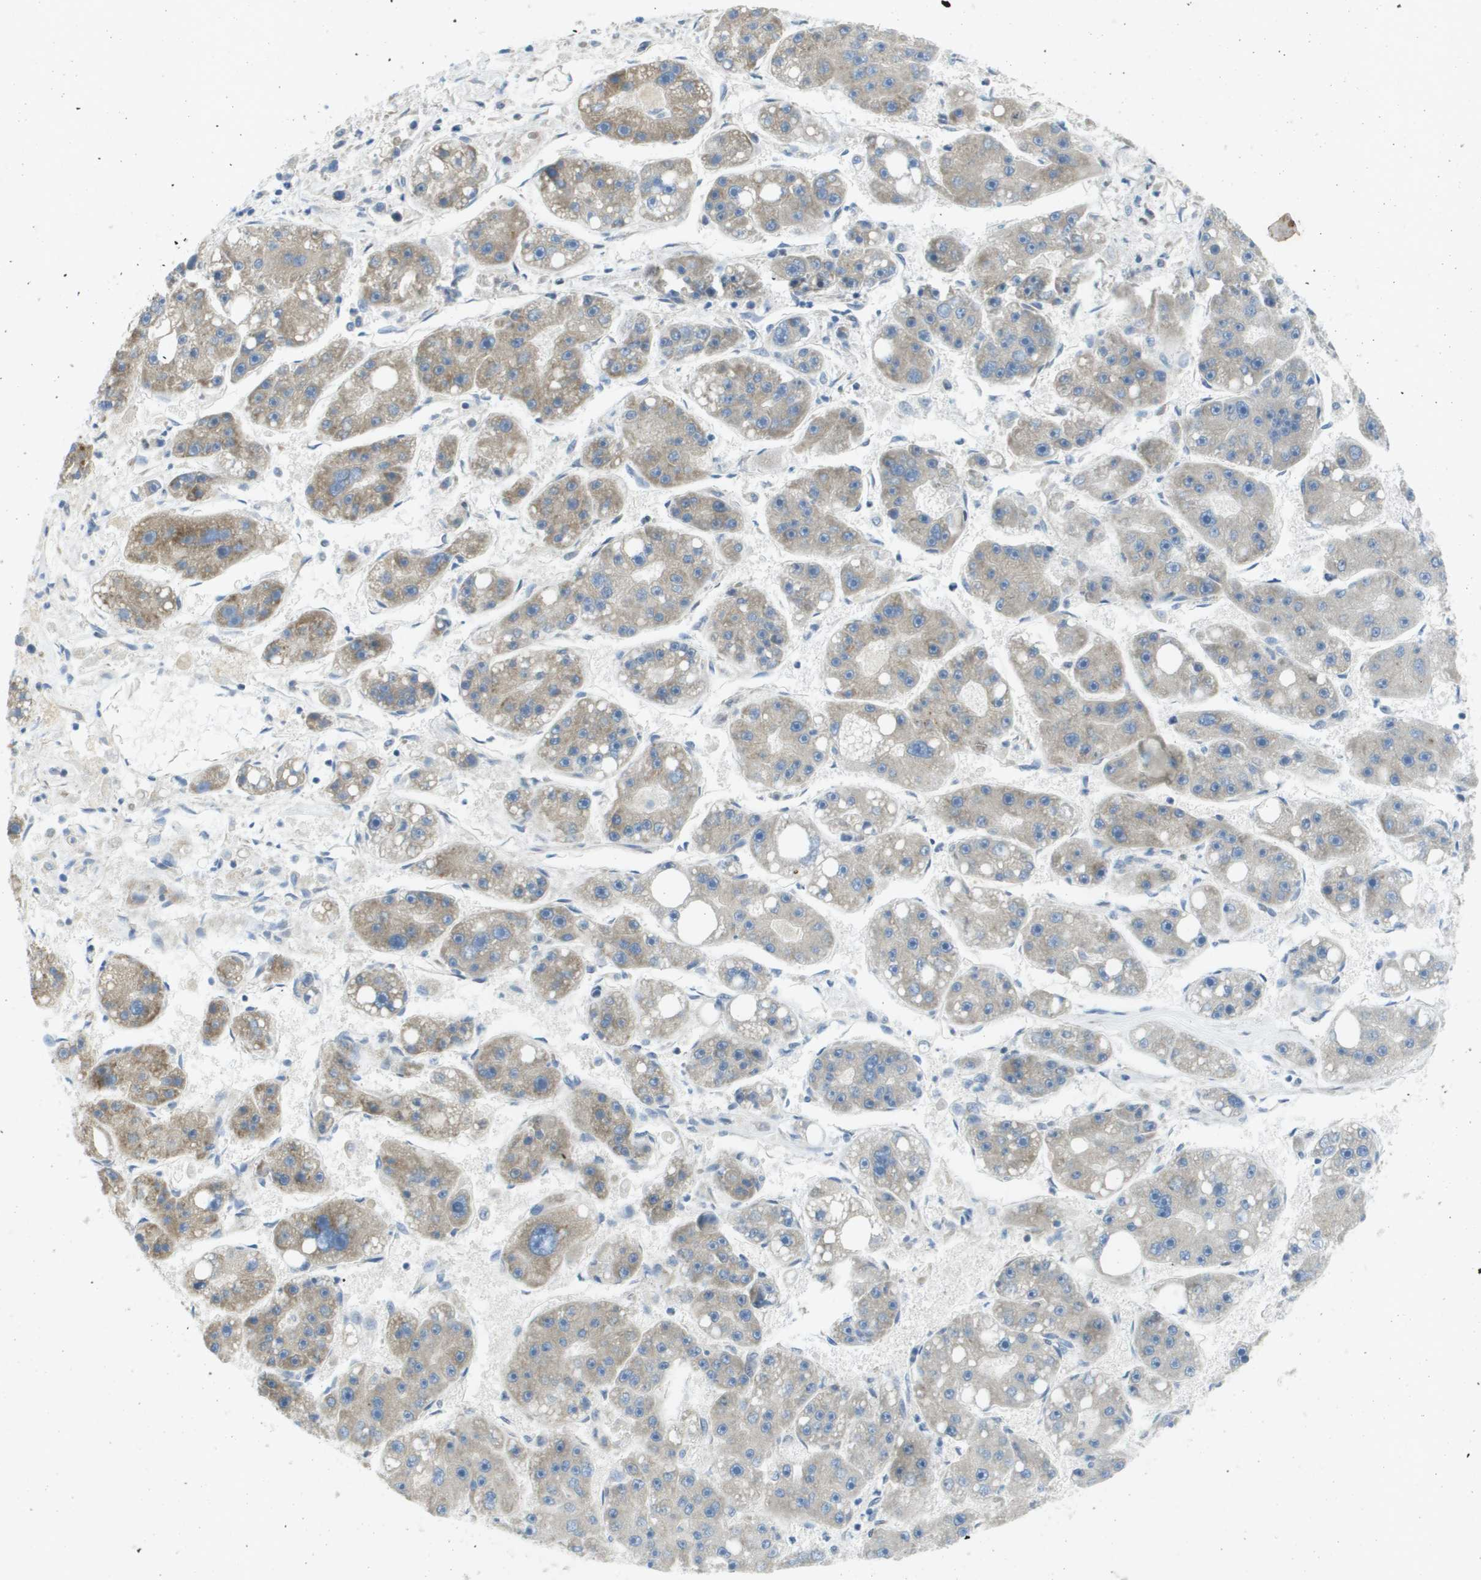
{"staining": {"intensity": "weak", "quantity": "25%-75%", "location": "cytoplasmic/membranous"}, "tissue": "liver cancer", "cell_type": "Tumor cells", "image_type": "cancer", "snomed": [{"axis": "morphology", "description": "Carcinoma, Hepatocellular, NOS"}, {"axis": "topography", "description": "Liver"}], "caption": "Liver cancer stained for a protein exhibits weak cytoplasmic/membranous positivity in tumor cells.", "gene": "ARID1B", "patient": {"sex": "female", "age": 61}}